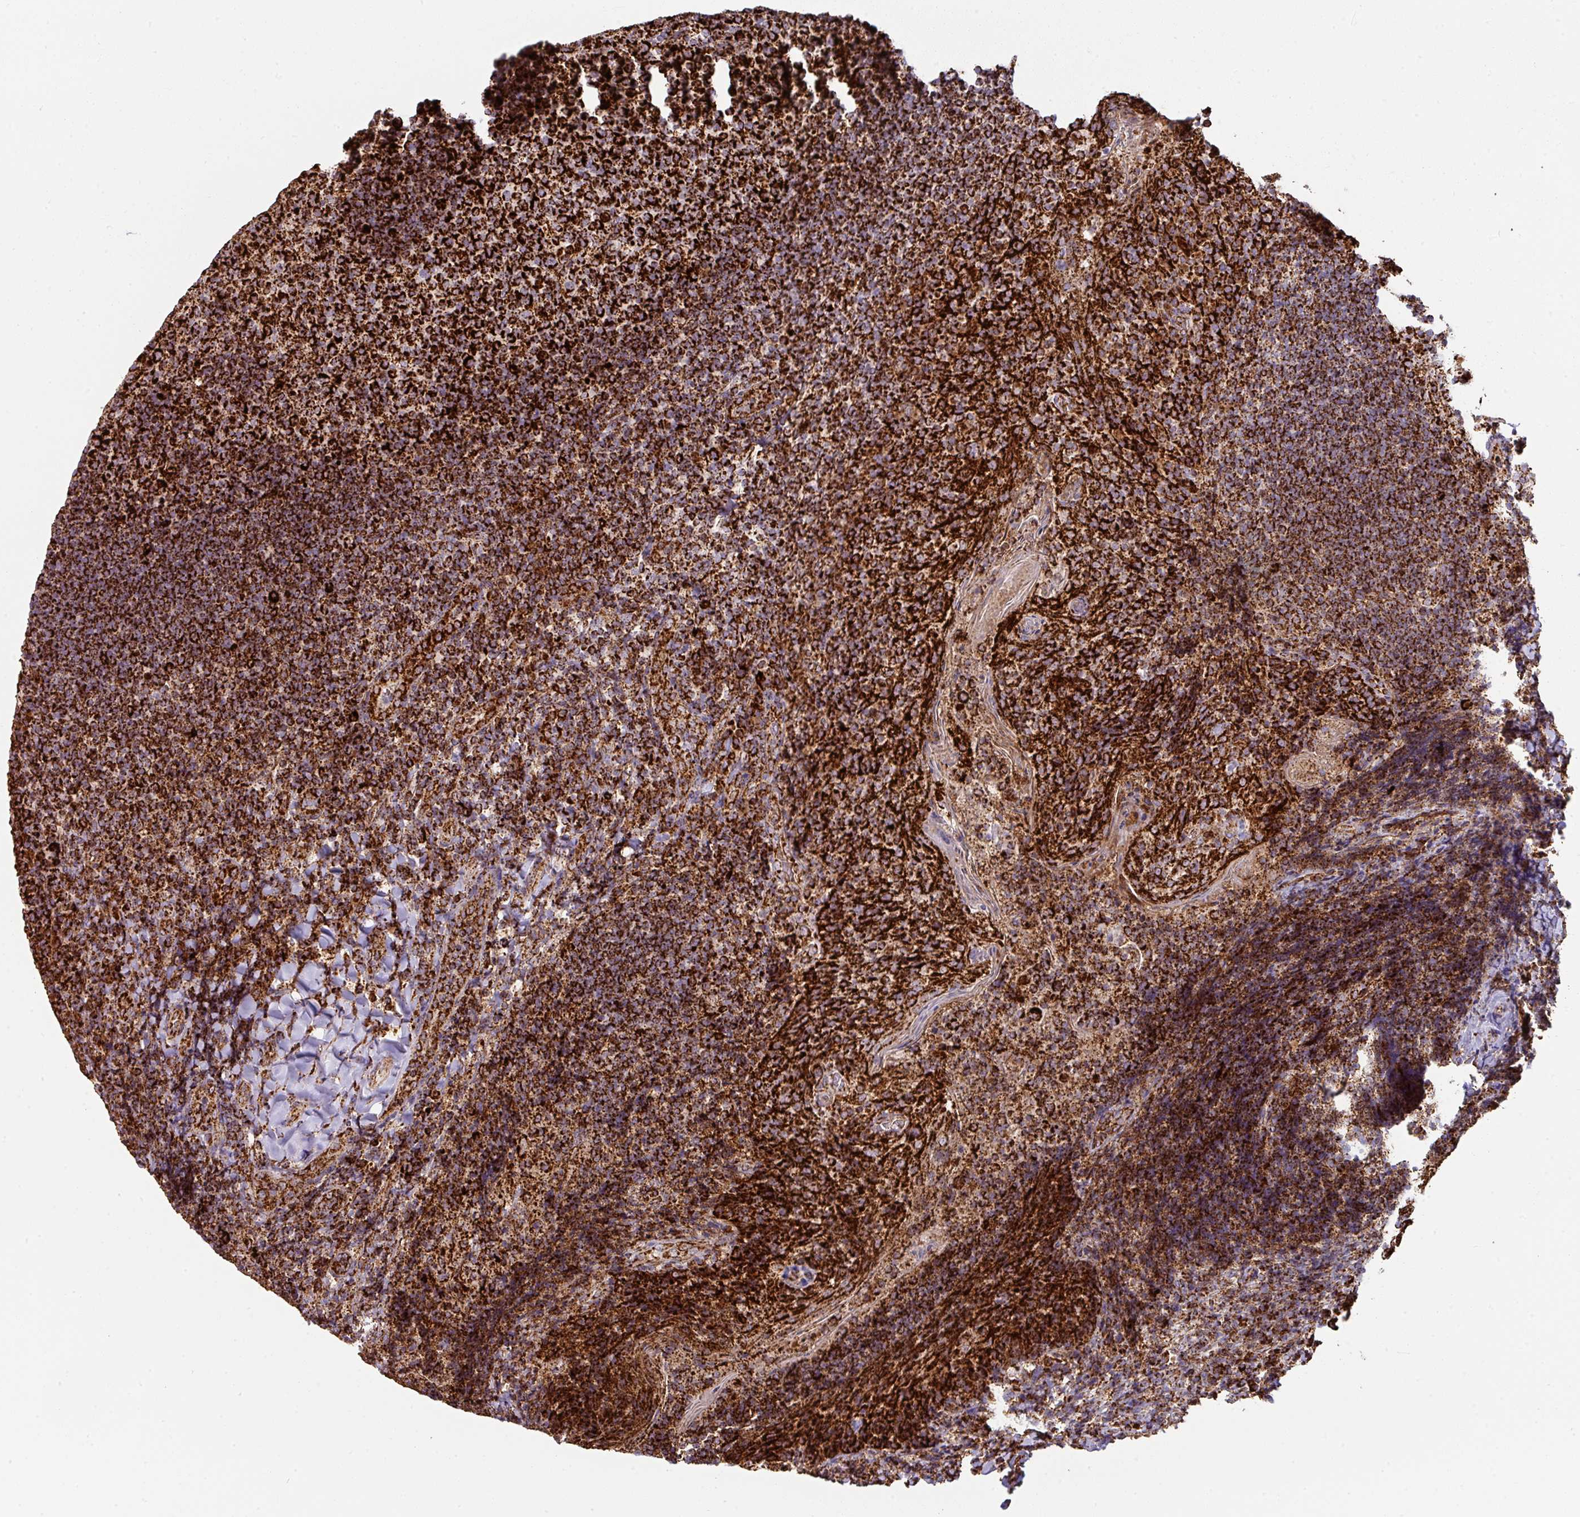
{"staining": {"intensity": "strong", "quantity": ">75%", "location": "cytoplasmic/membranous"}, "tissue": "tonsil", "cell_type": "Germinal center cells", "image_type": "normal", "snomed": [{"axis": "morphology", "description": "Normal tissue, NOS"}, {"axis": "topography", "description": "Tonsil"}], "caption": "Immunohistochemical staining of benign human tonsil demonstrates strong cytoplasmic/membranous protein staining in about >75% of germinal center cells.", "gene": "TRAP1", "patient": {"sex": "female", "age": 10}}